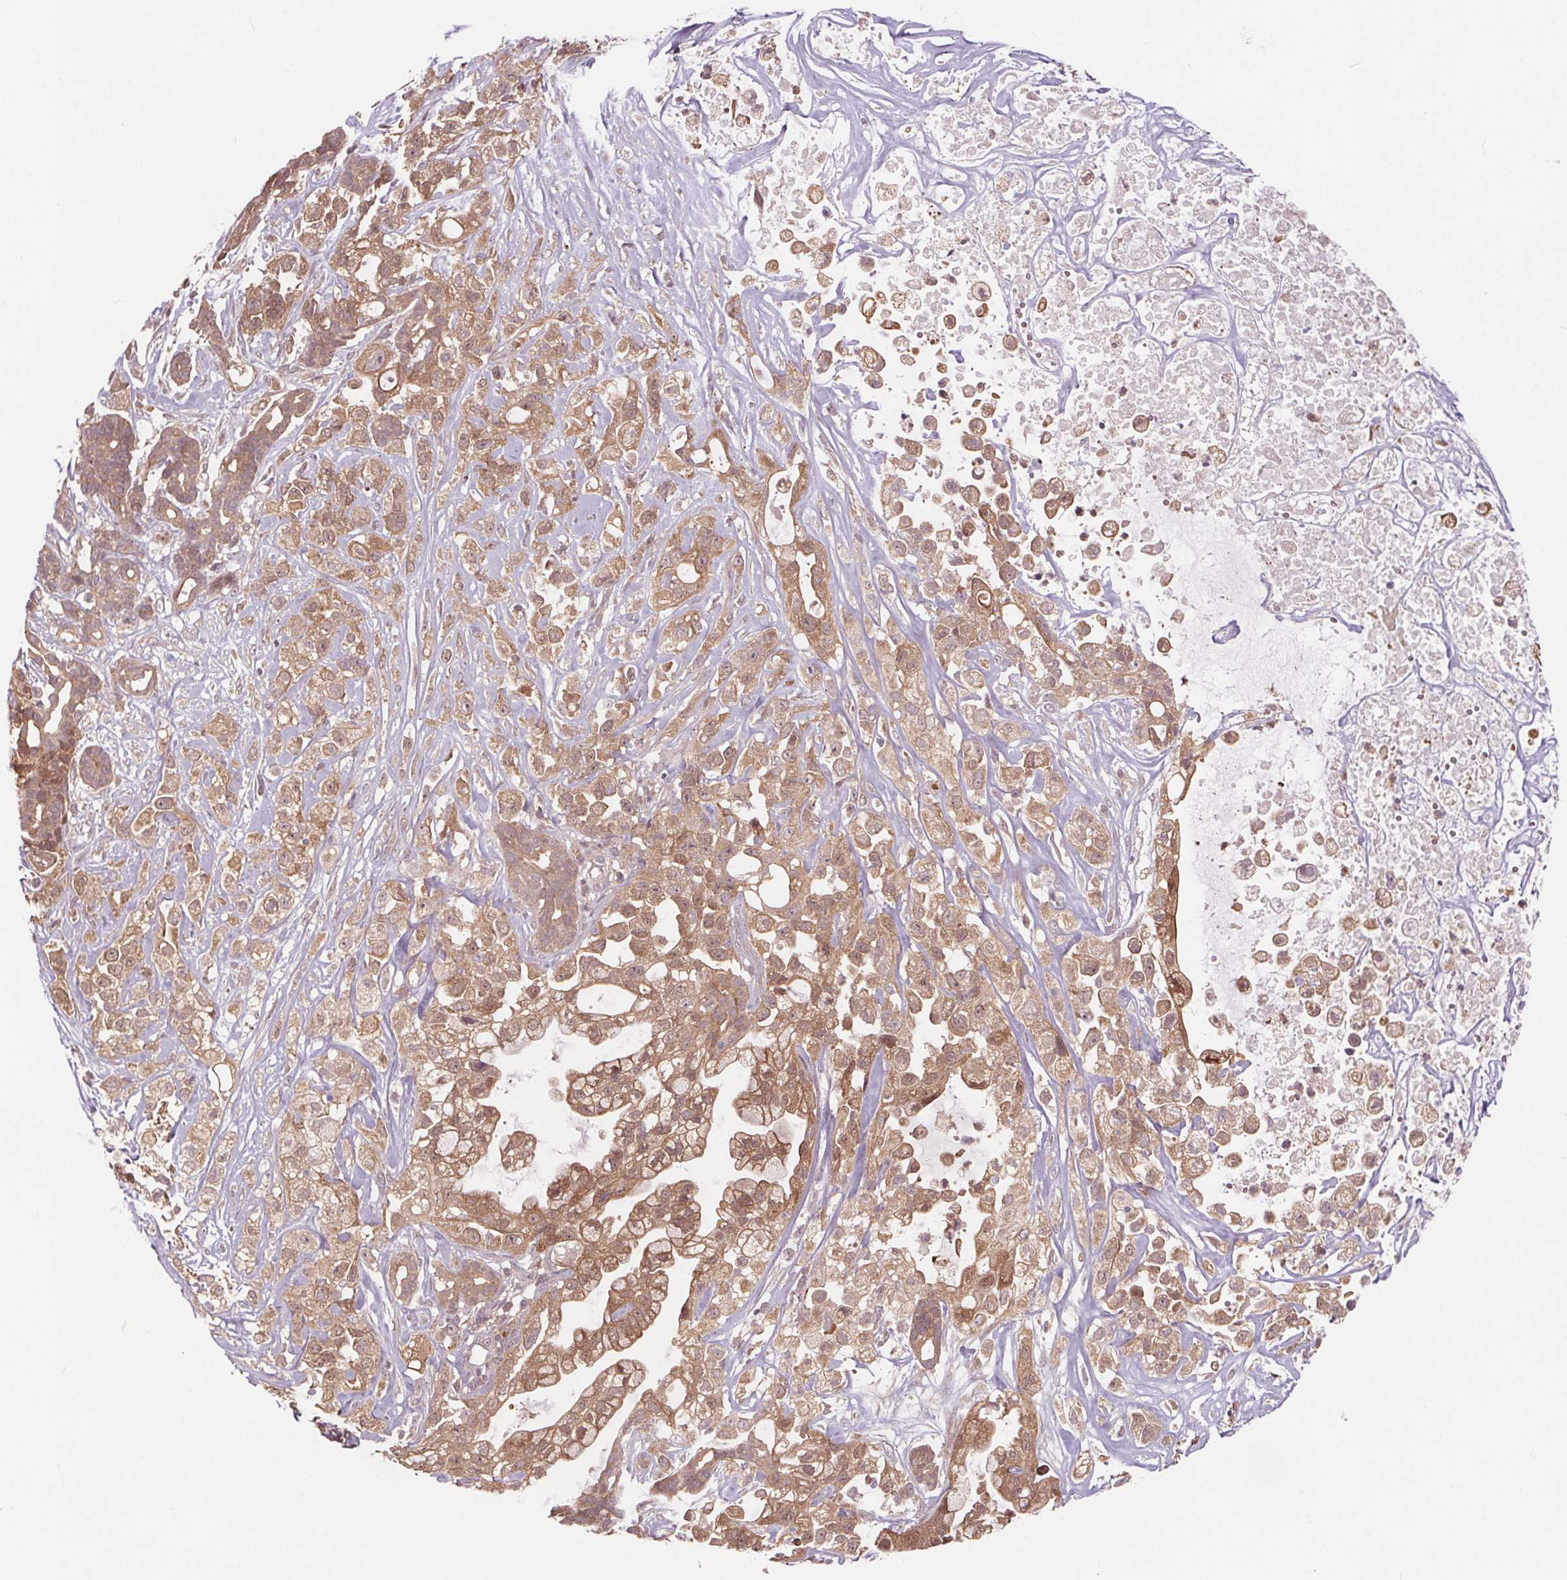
{"staining": {"intensity": "moderate", "quantity": ">75%", "location": "cytoplasmic/membranous"}, "tissue": "pancreatic cancer", "cell_type": "Tumor cells", "image_type": "cancer", "snomed": [{"axis": "morphology", "description": "Adenocarcinoma, NOS"}, {"axis": "topography", "description": "Pancreas"}], "caption": "Immunohistochemical staining of human pancreatic adenocarcinoma shows medium levels of moderate cytoplasmic/membranous staining in about >75% of tumor cells.", "gene": "HIF1AN", "patient": {"sex": "male", "age": 44}}